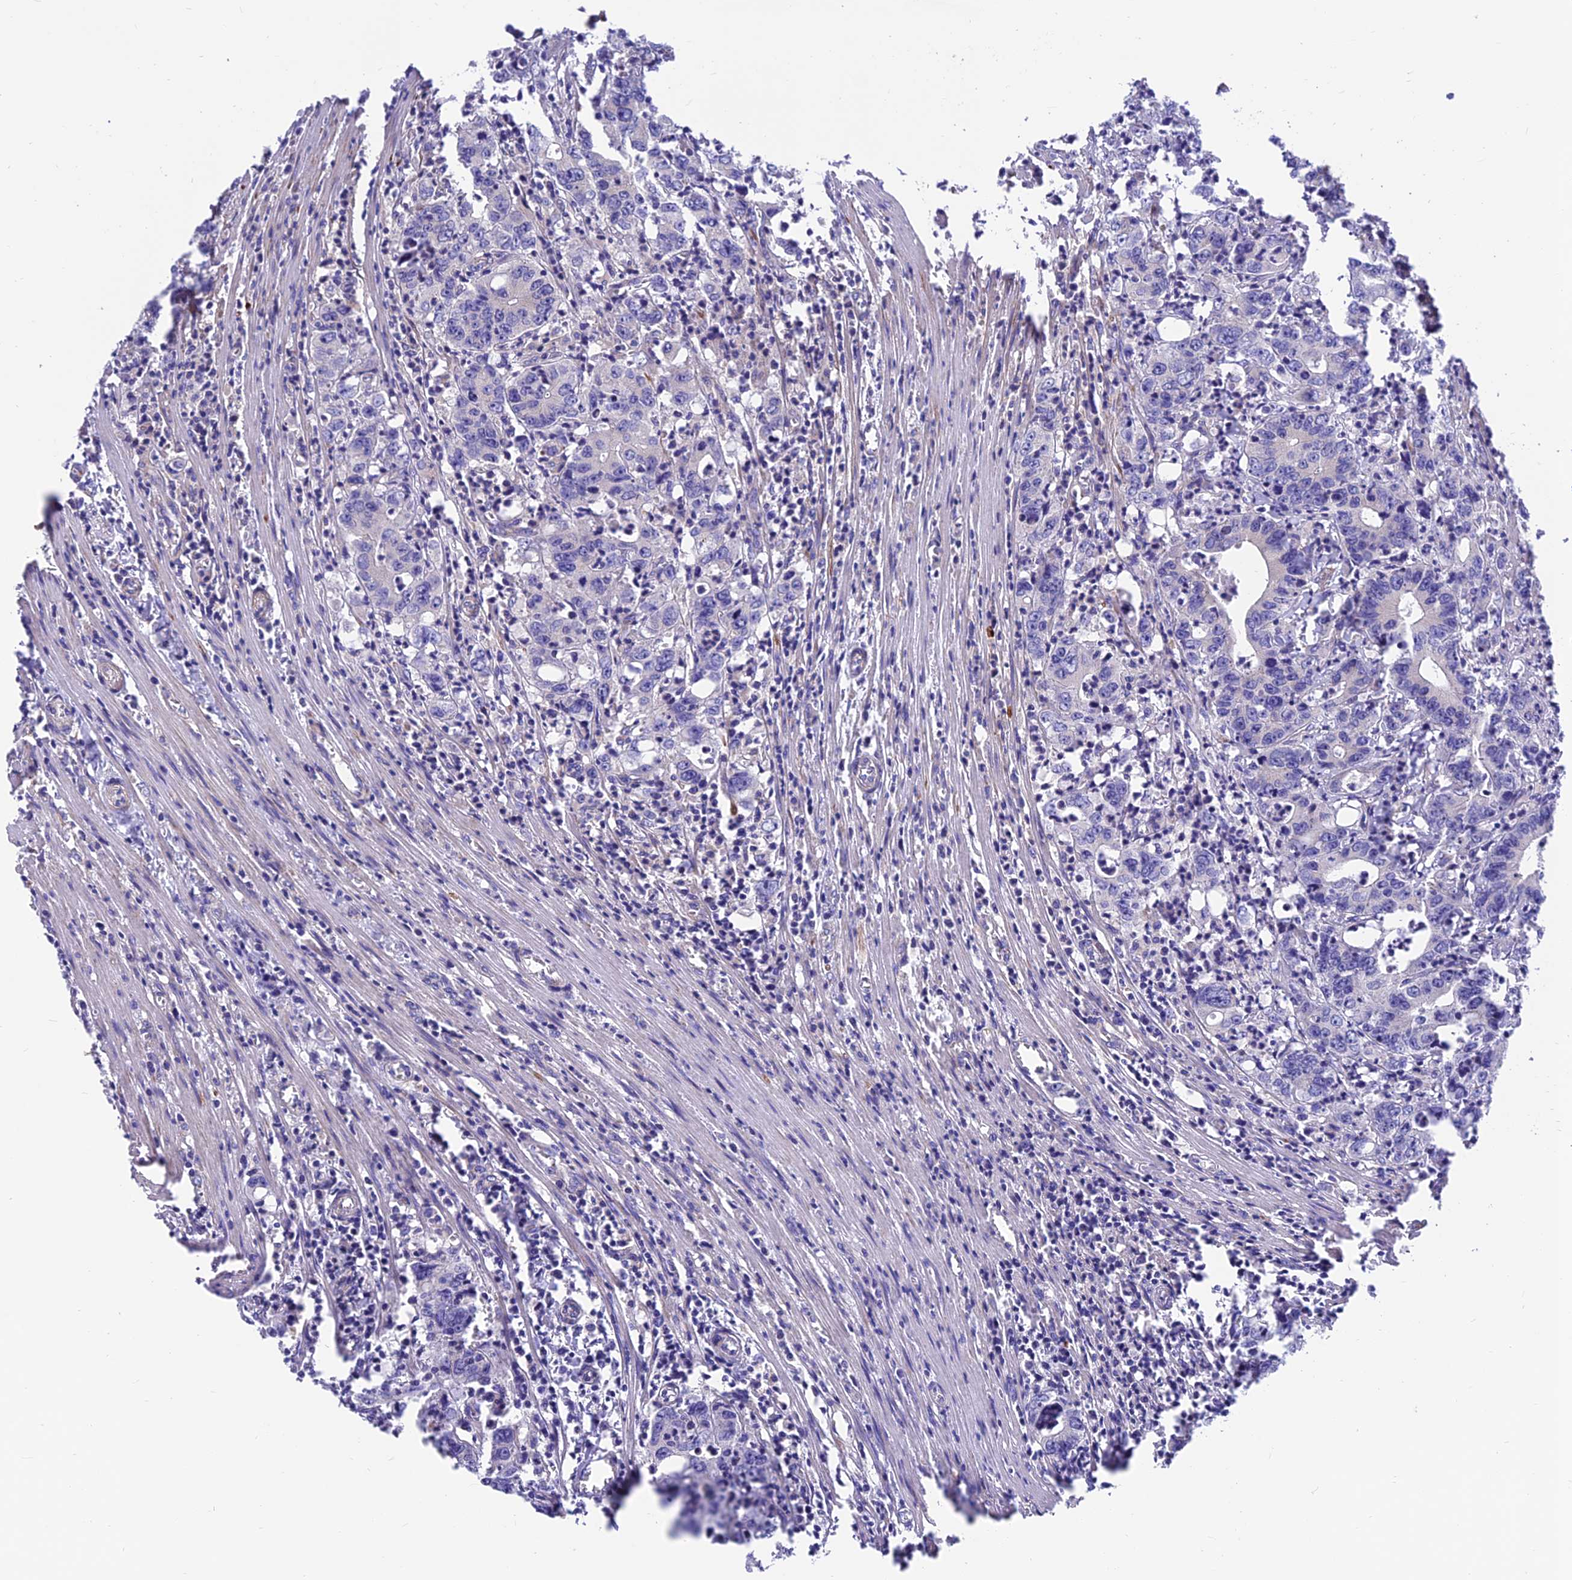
{"staining": {"intensity": "negative", "quantity": "none", "location": "none"}, "tissue": "colorectal cancer", "cell_type": "Tumor cells", "image_type": "cancer", "snomed": [{"axis": "morphology", "description": "Adenocarcinoma, NOS"}, {"axis": "topography", "description": "Colon"}], "caption": "Tumor cells show no significant positivity in colorectal cancer.", "gene": "VPS16", "patient": {"sex": "female", "age": 75}}